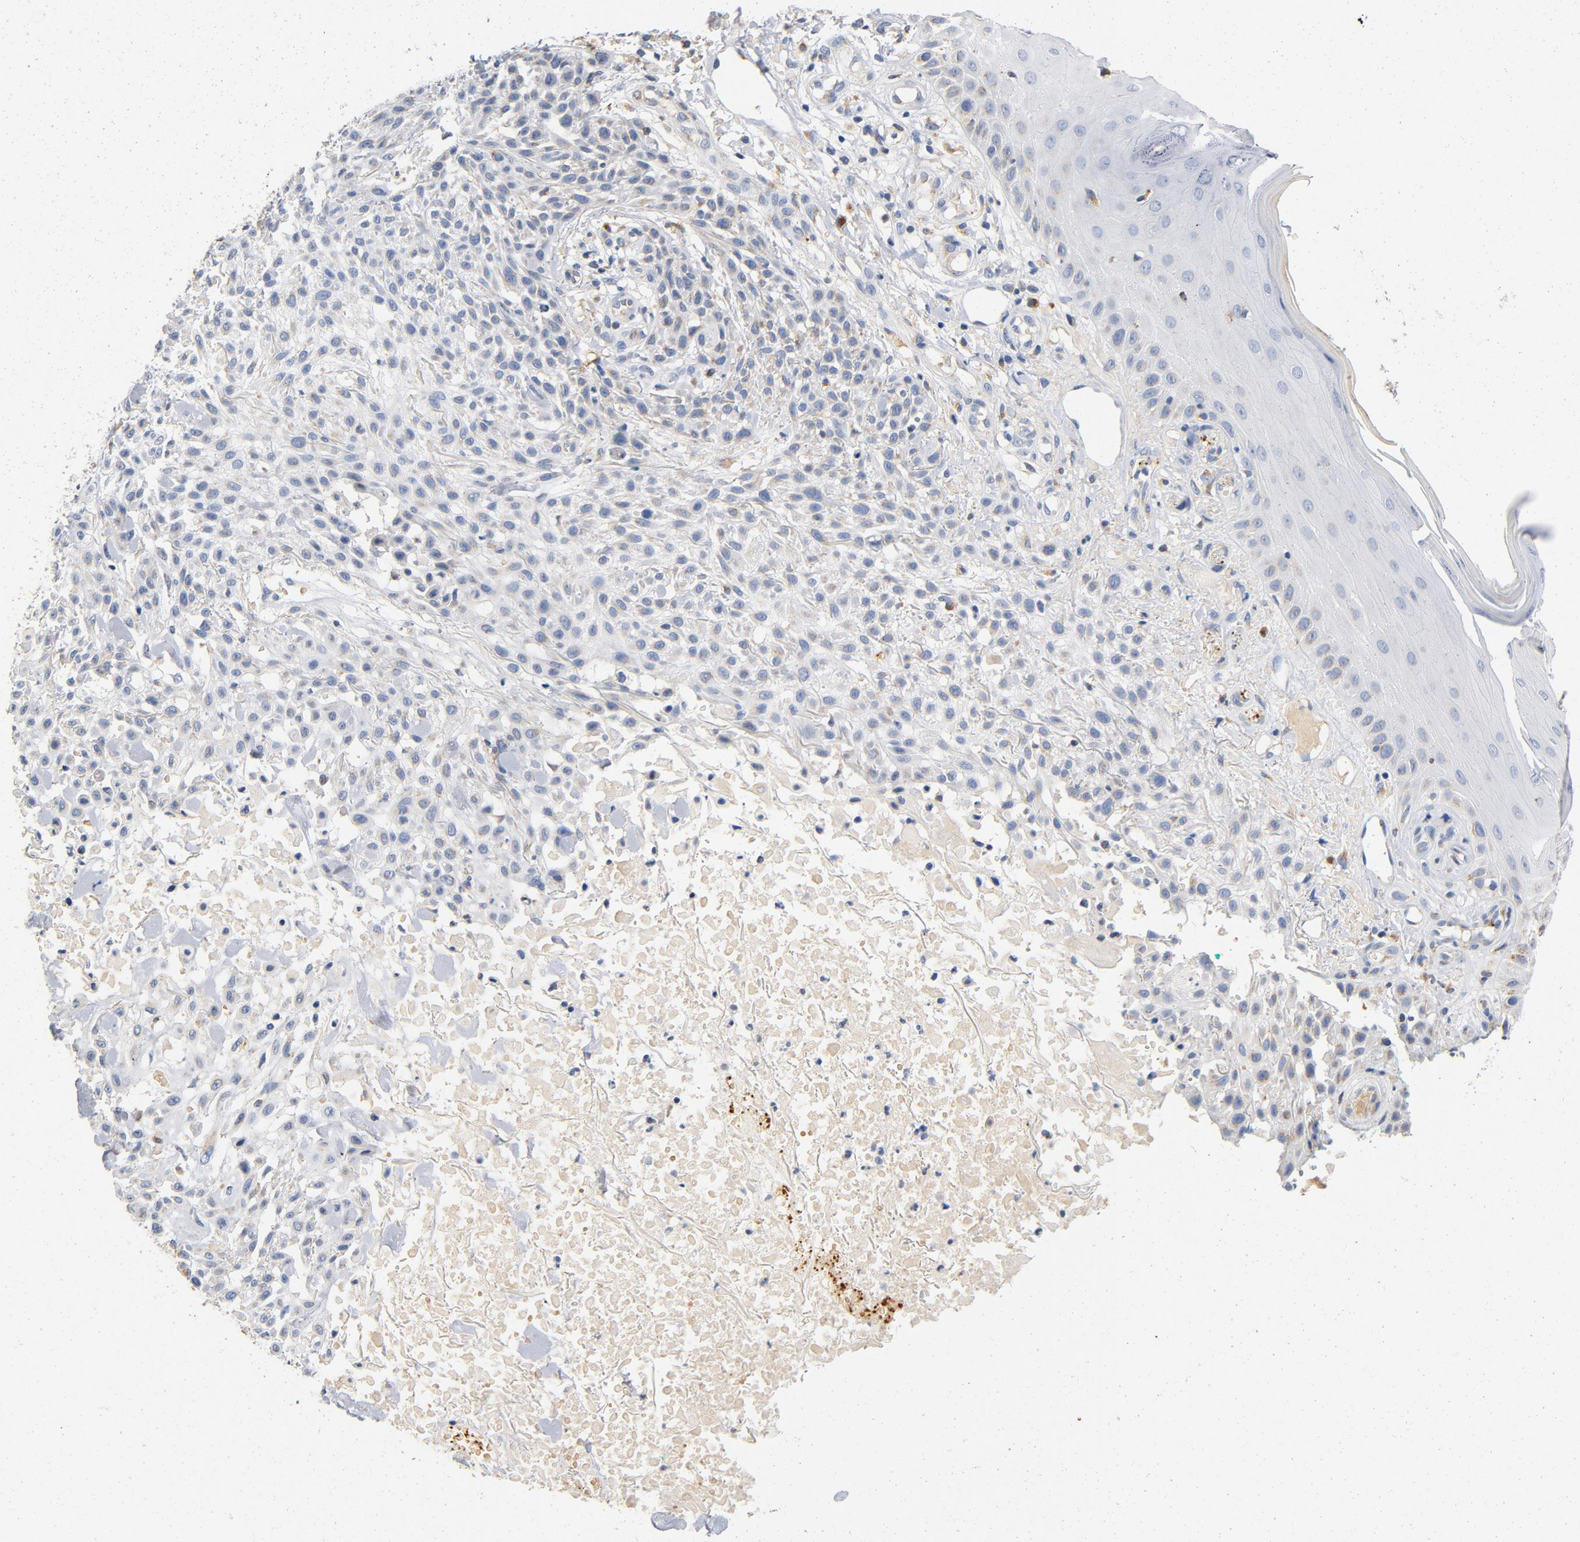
{"staining": {"intensity": "negative", "quantity": "none", "location": "none"}, "tissue": "skin cancer", "cell_type": "Tumor cells", "image_type": "cancer", "snomed": [{"axis": "morphology", "description": "Squamous cell carcinoma, NOS"}, {"axis": "topography", "description": "Skin"}], "caption": "Immunohistochemistry histopathology image of neoplastic tissue: skin cancer stained with DAB demonstrates no significant protein positivity in tumor cells.", "gene": "LMAN2", "patient": {"sex": "female", "age": 42}}